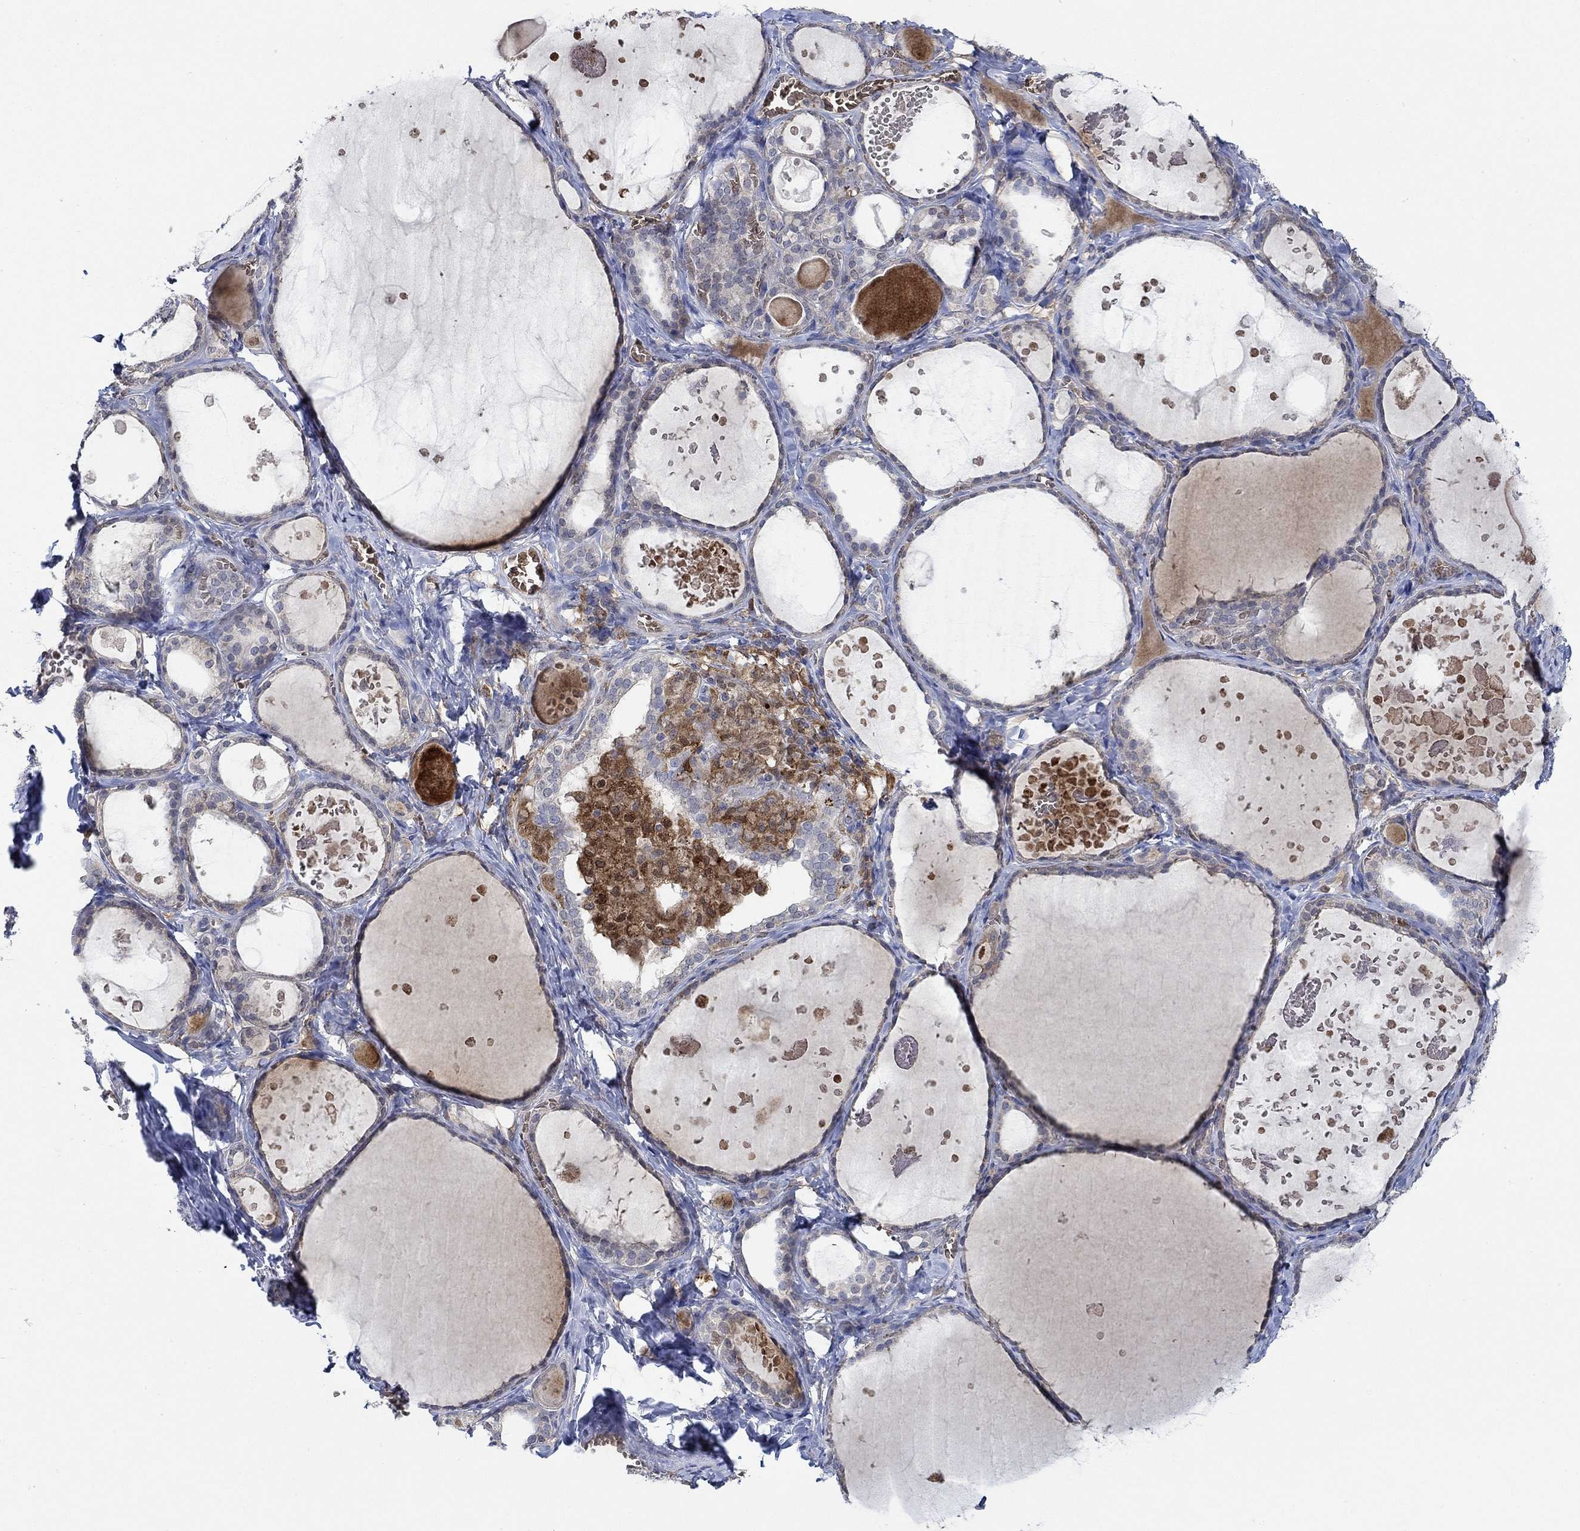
{"staining": {"intensity": "negative", "quantity": "none", "location": "none"}, "tissue": "thyroid gland", "cell_type": "Glandular cells", "image_type": "normal", "snomed": [{"axis": "morphology", "description": "Normal tissue, NOS"}, {"axis": "topography", "description": "Thyroid gland"}], "caption": "IHC image of normal thyroid gland stained for a protein (brown), which reveals no staining in glandular cells. (DAB (3,3'-diaminobenzidine) immunohistochemistry (IHC) with hematoxylin counter stain).", "gene": "MPP1", "patient": {"sex": "female", "age": 56}}